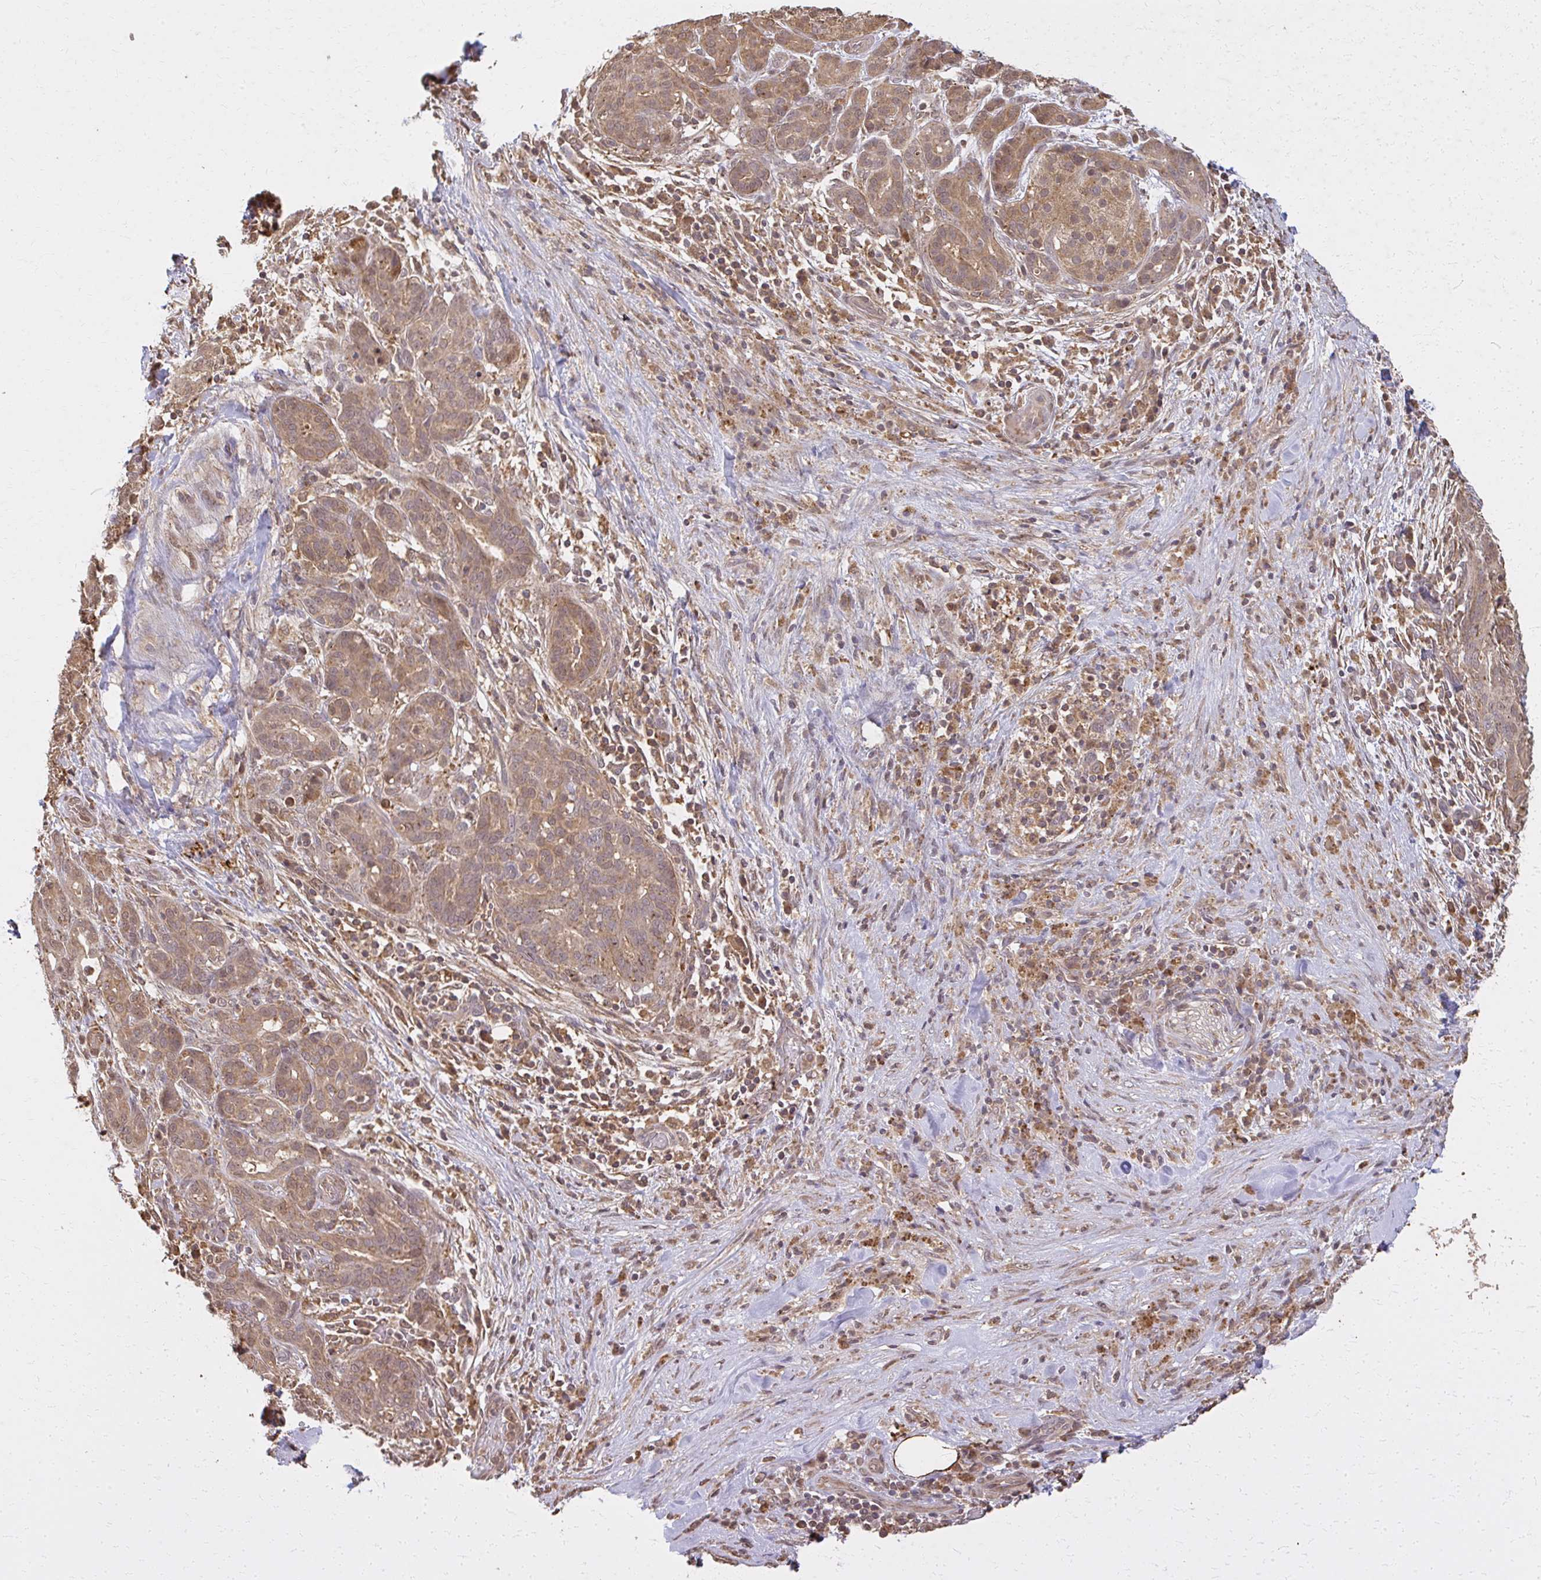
{"staining": {"intensity": "moderate", "quantity": ">75%", "location": "cytoplasmic/membranous"}, "tissue": "pancreatic cancer", "cell_type": "Tumor cells", "image_type": "cancer", "snomed": [{"axis": "morphology", "description": "Adenocarcinoma, NOS"}, {"axis": "topography", "description": "Pancreas"}], "caption": "This is an image of IHC staining of adenocarcinoma (pancreatic), which shows moderate expression in the cytoplasmic/membranous of tumor cells.", "gene": "LARS2", "patient": {"sex": "male", "age": 44}}